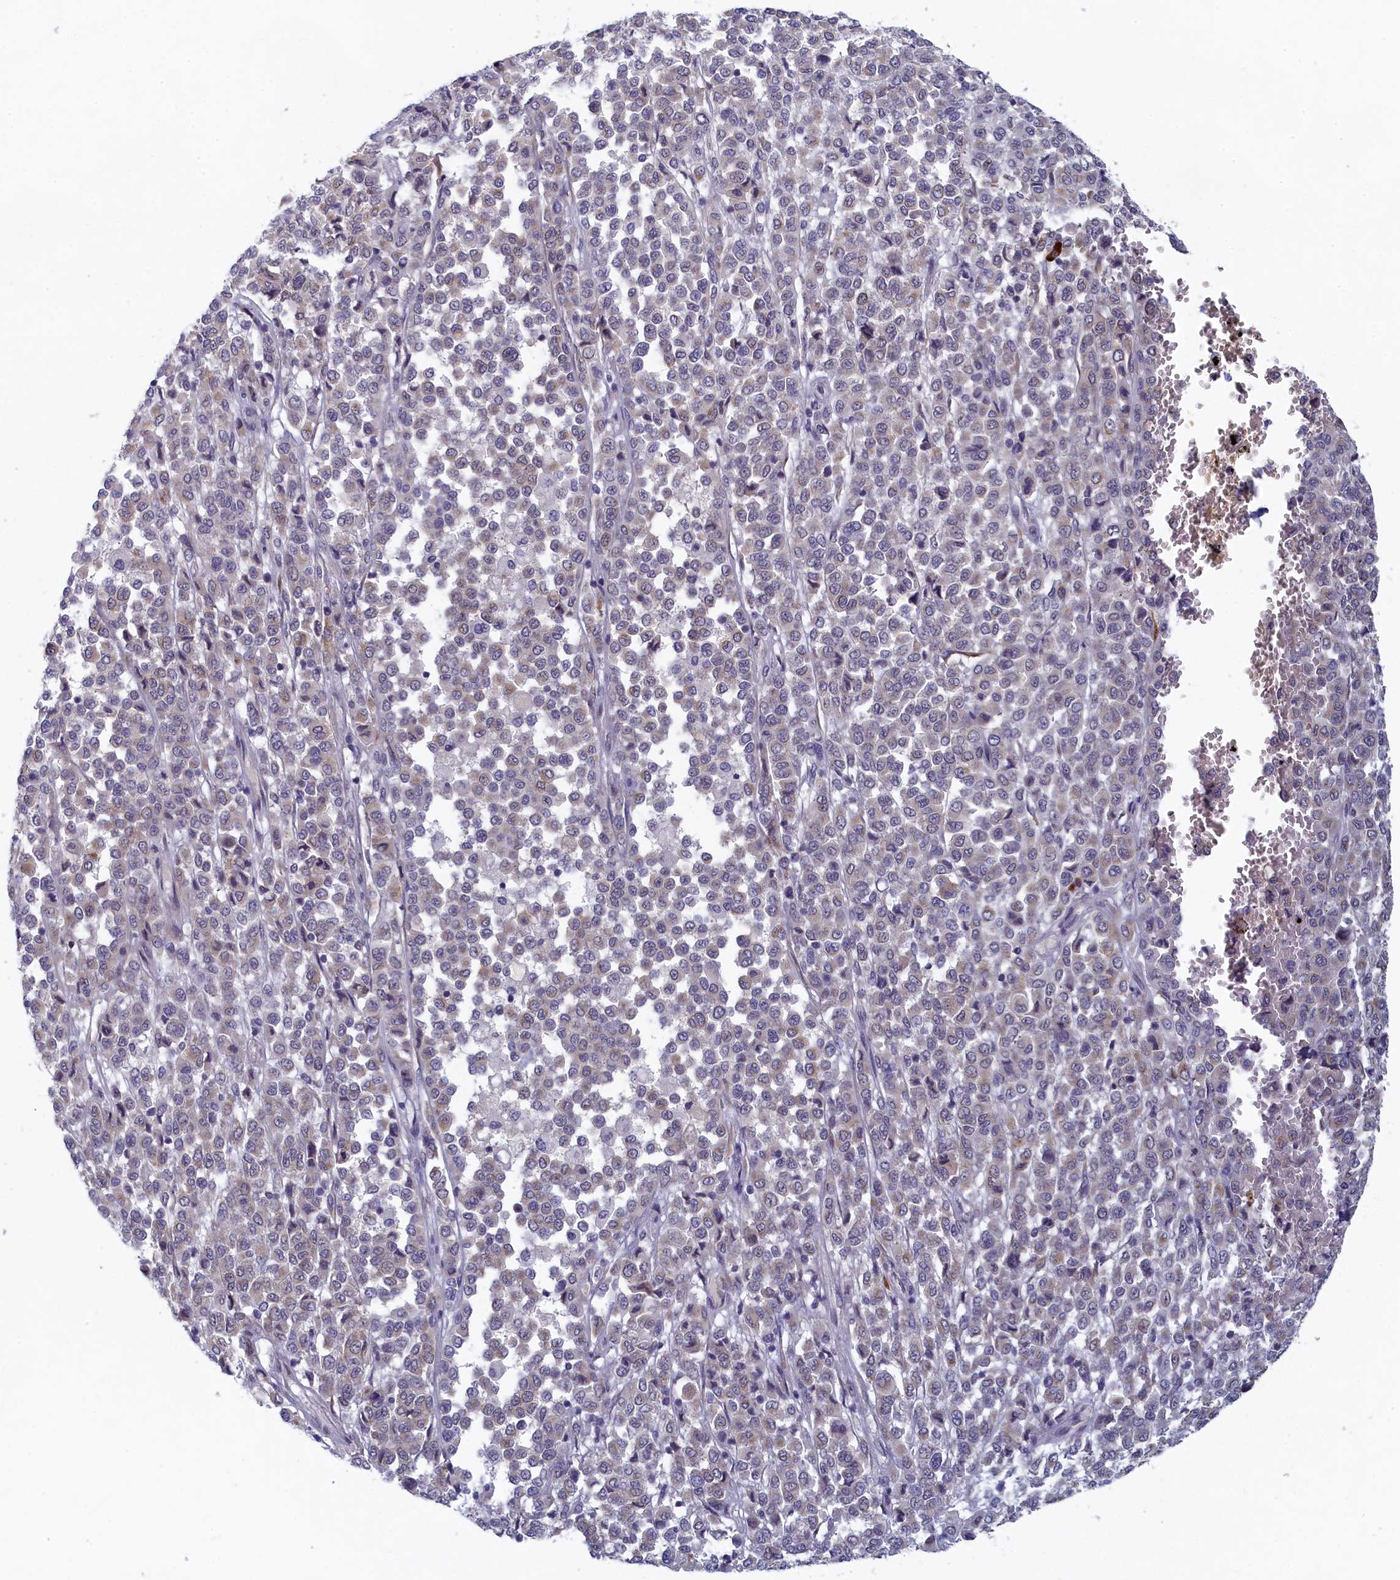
{"staining": {"intensity": "negative", "quantity": "none", "location": "none"}, "tissue": "melanoma", "cell_type": "Tumor cells", "image_type": "cancer", "snomed": [{"axis": "morphology", "description": "Malignant melanoma, Metastatic site"}, {"axis": "topography", "description": "Pancreas"}], "caption": "Malignant melanoma (metastatic site) was stained to show a protein in brown. There is no significant expression in tumor cells. The staining is performed using DAB (3,3'-diaminobenzidine) brown chromogen with nuclei counter-stained in using hematoxylin.", "gene": "DNAJC17", "patient": {"sex": "female", "age": 30}}